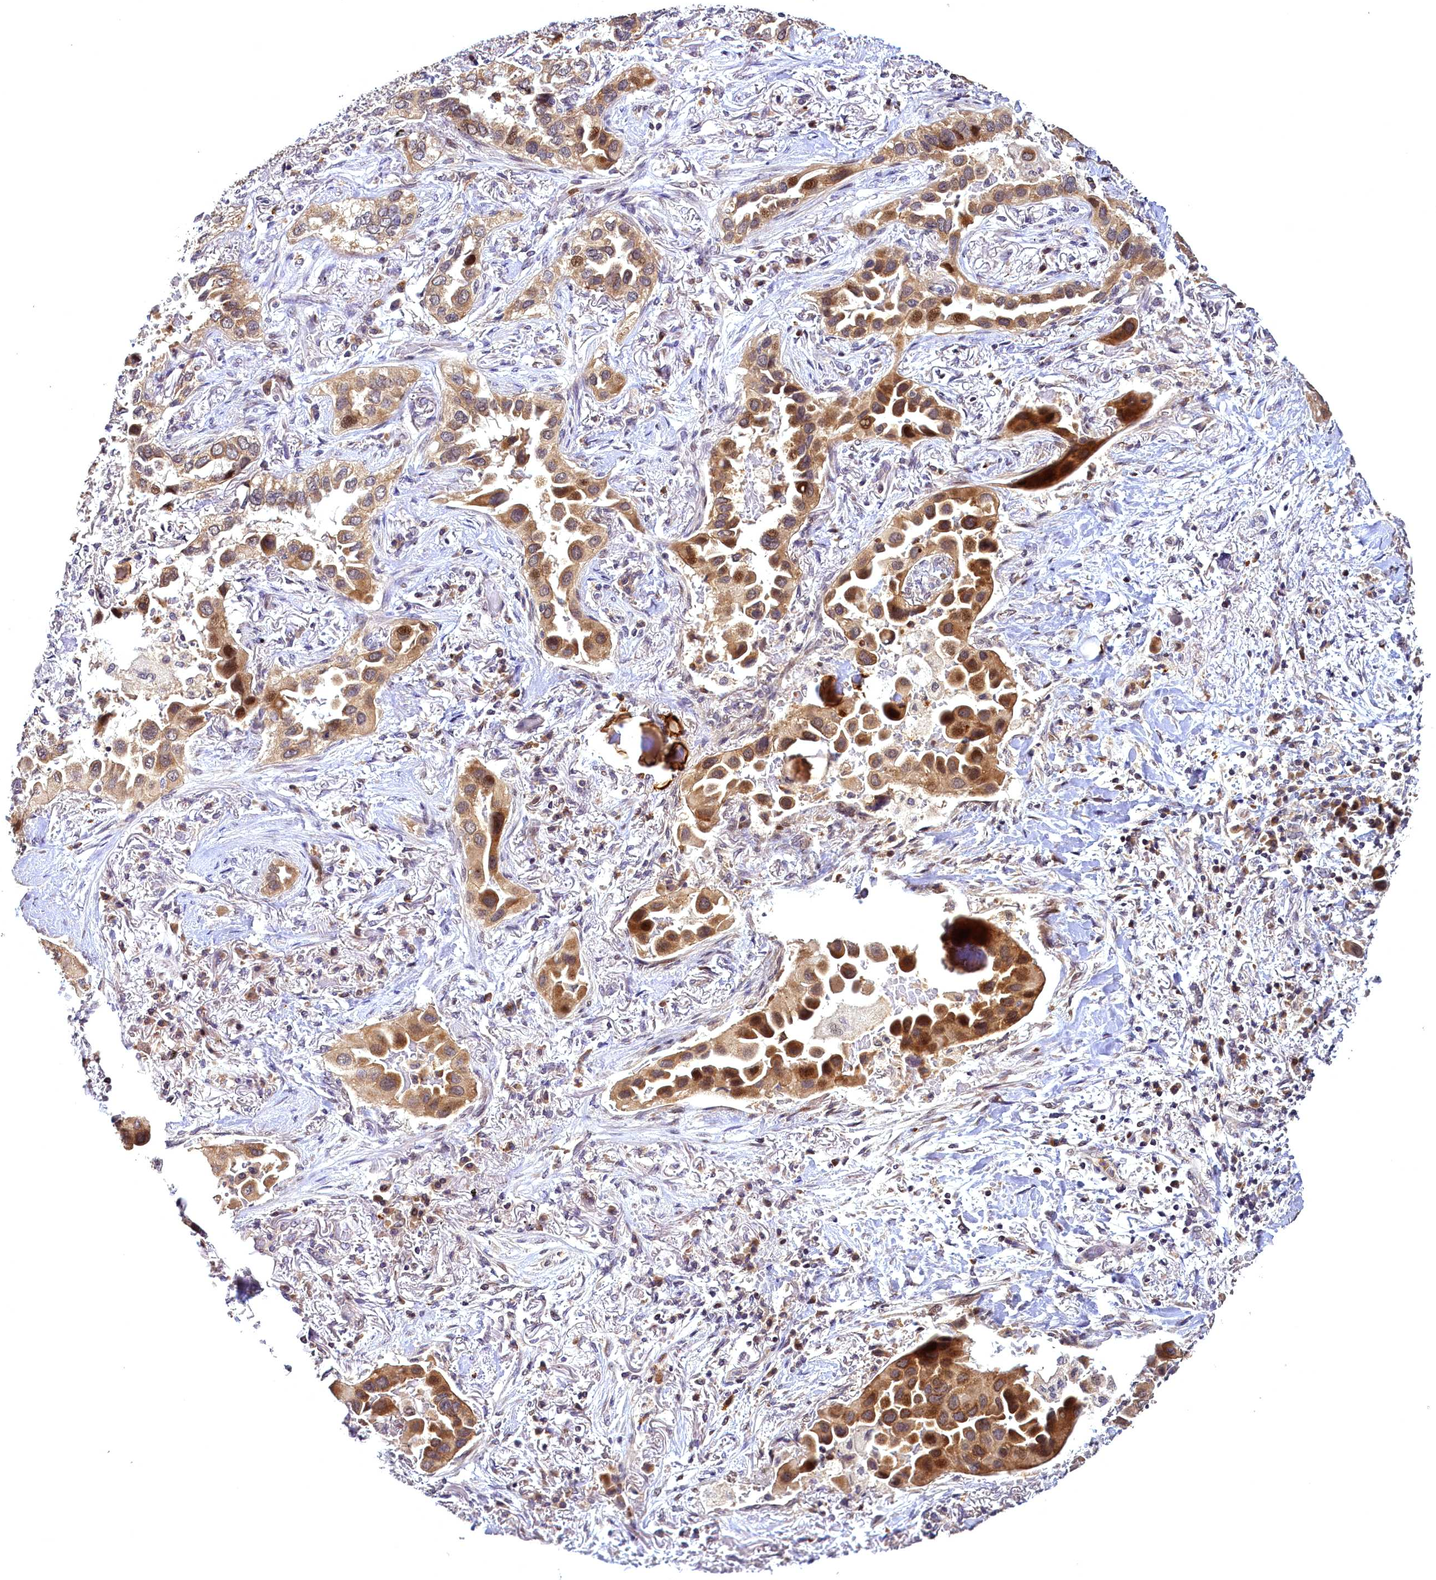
{"staining": {"intensity": "strong", "quantity": "25%-75%", "location": "cytoplasmic/membranous,nuclear"}, "tissue": "lung cancer", "cell_type": "Tumor cells", "image_type": "cancer", "snomed": [{"axis": "morphology", "description": "Adenocarcinoma, NOS"}, {"axis": "topography", "description": "Lung"}], "caption": "Immunohistochemistry micrograph of human adenocarcinoma (lung) stained for a protein (brown), which shows high levels of strong cytoplasmic/membranous and nuclear staining in approximately 25%-75% of tumor cells.", "gene": "TMEM39A", "patient": {"sex": "female", "age": 76}}